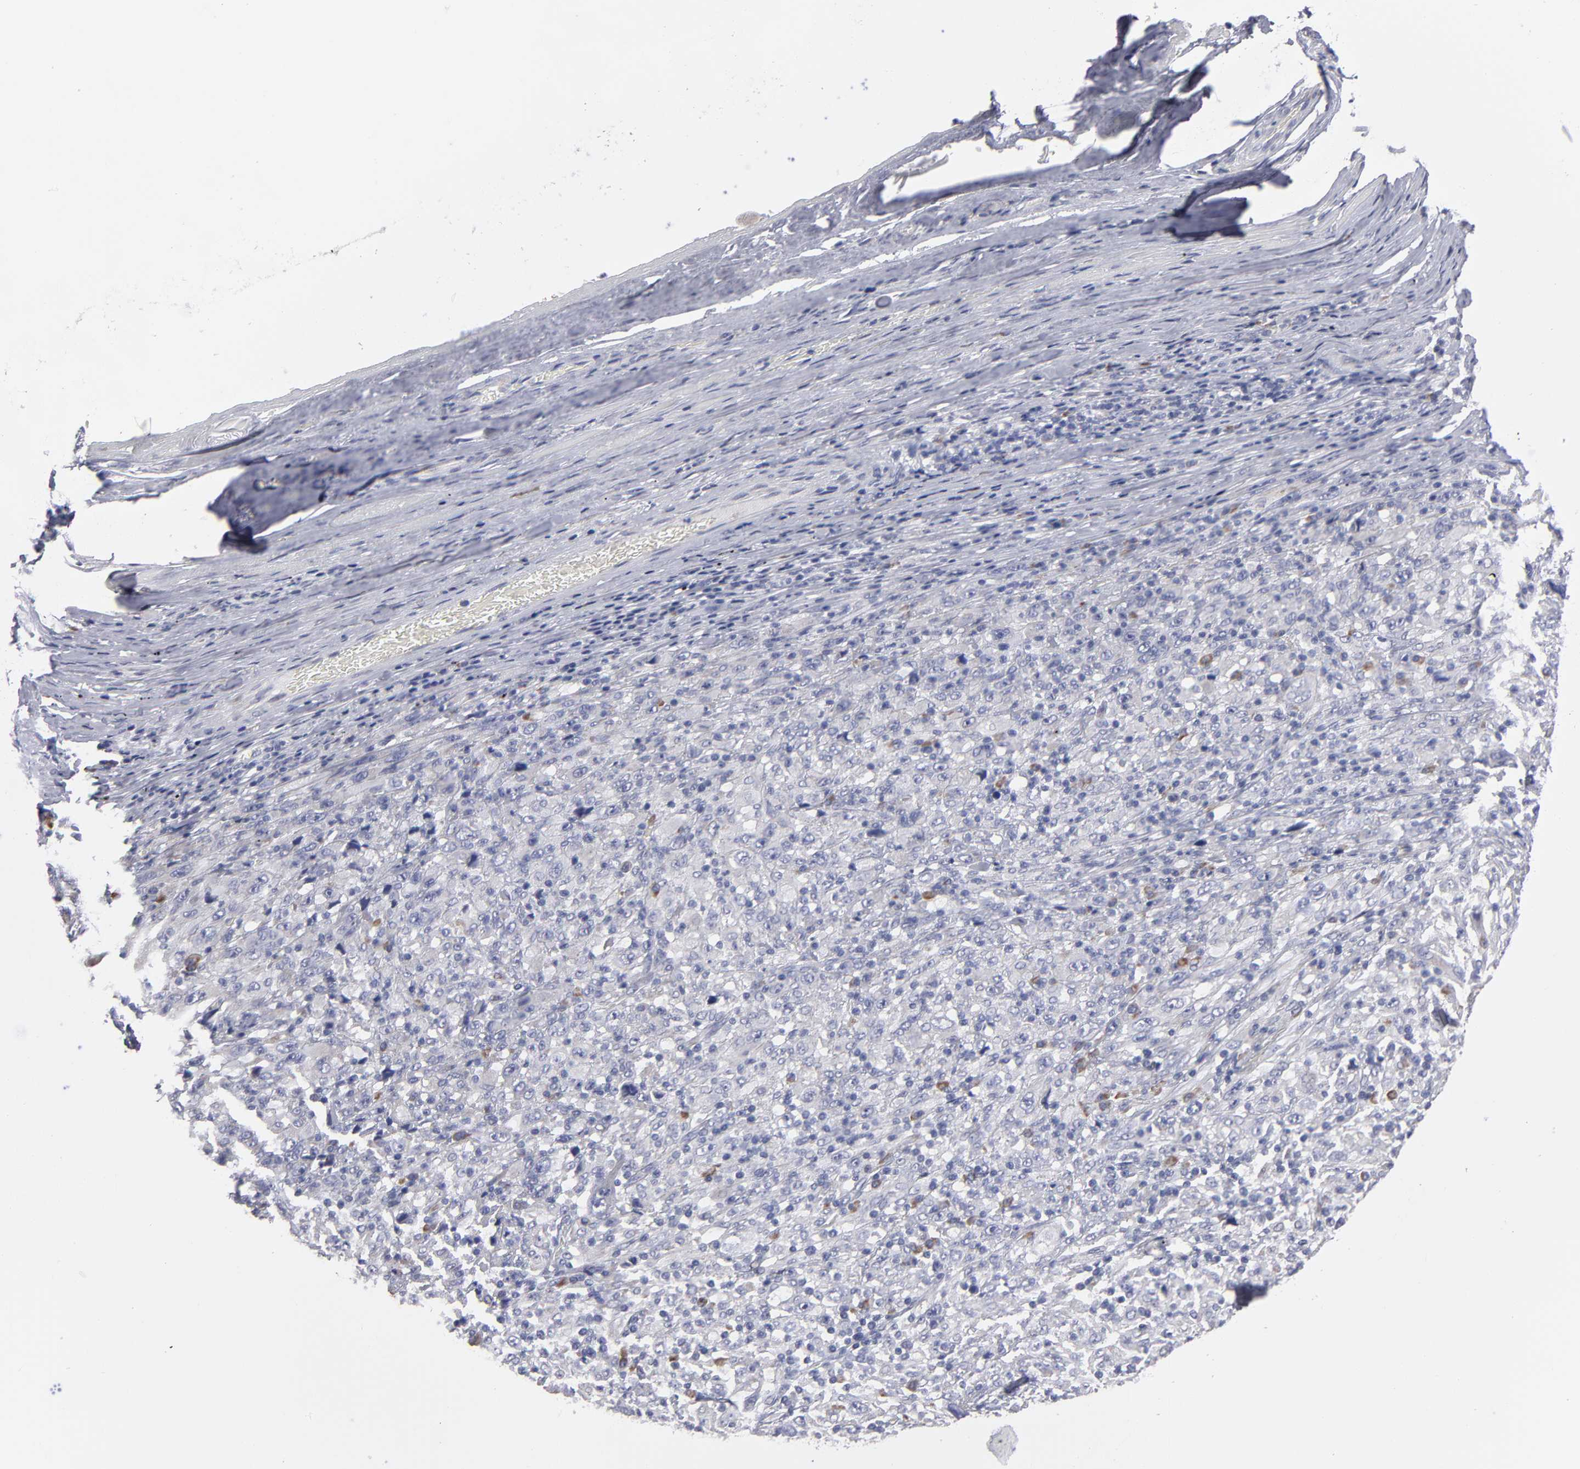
{"staining": {"intensity": "negative", "quantity": "none", "location": "none"}, "tissue": "melanoma", "cell_type": "Tumor cells", "image_type": "cancer", "snomed": [{"axis": "morphology", "description": "Malignant melanoma, Metastatic site"}, {"axis": "topography", "description": "Skin"}], "caption": "Immunohistochemistry photomicrograph of neoplastic tissue: melanoma stained with DAB (3,3'-diaminobenzidine) demonstrates no significant protein expression in tumor cells.", "gene": "CCDC80", "patient": {"sex": "female", "age": 56}}